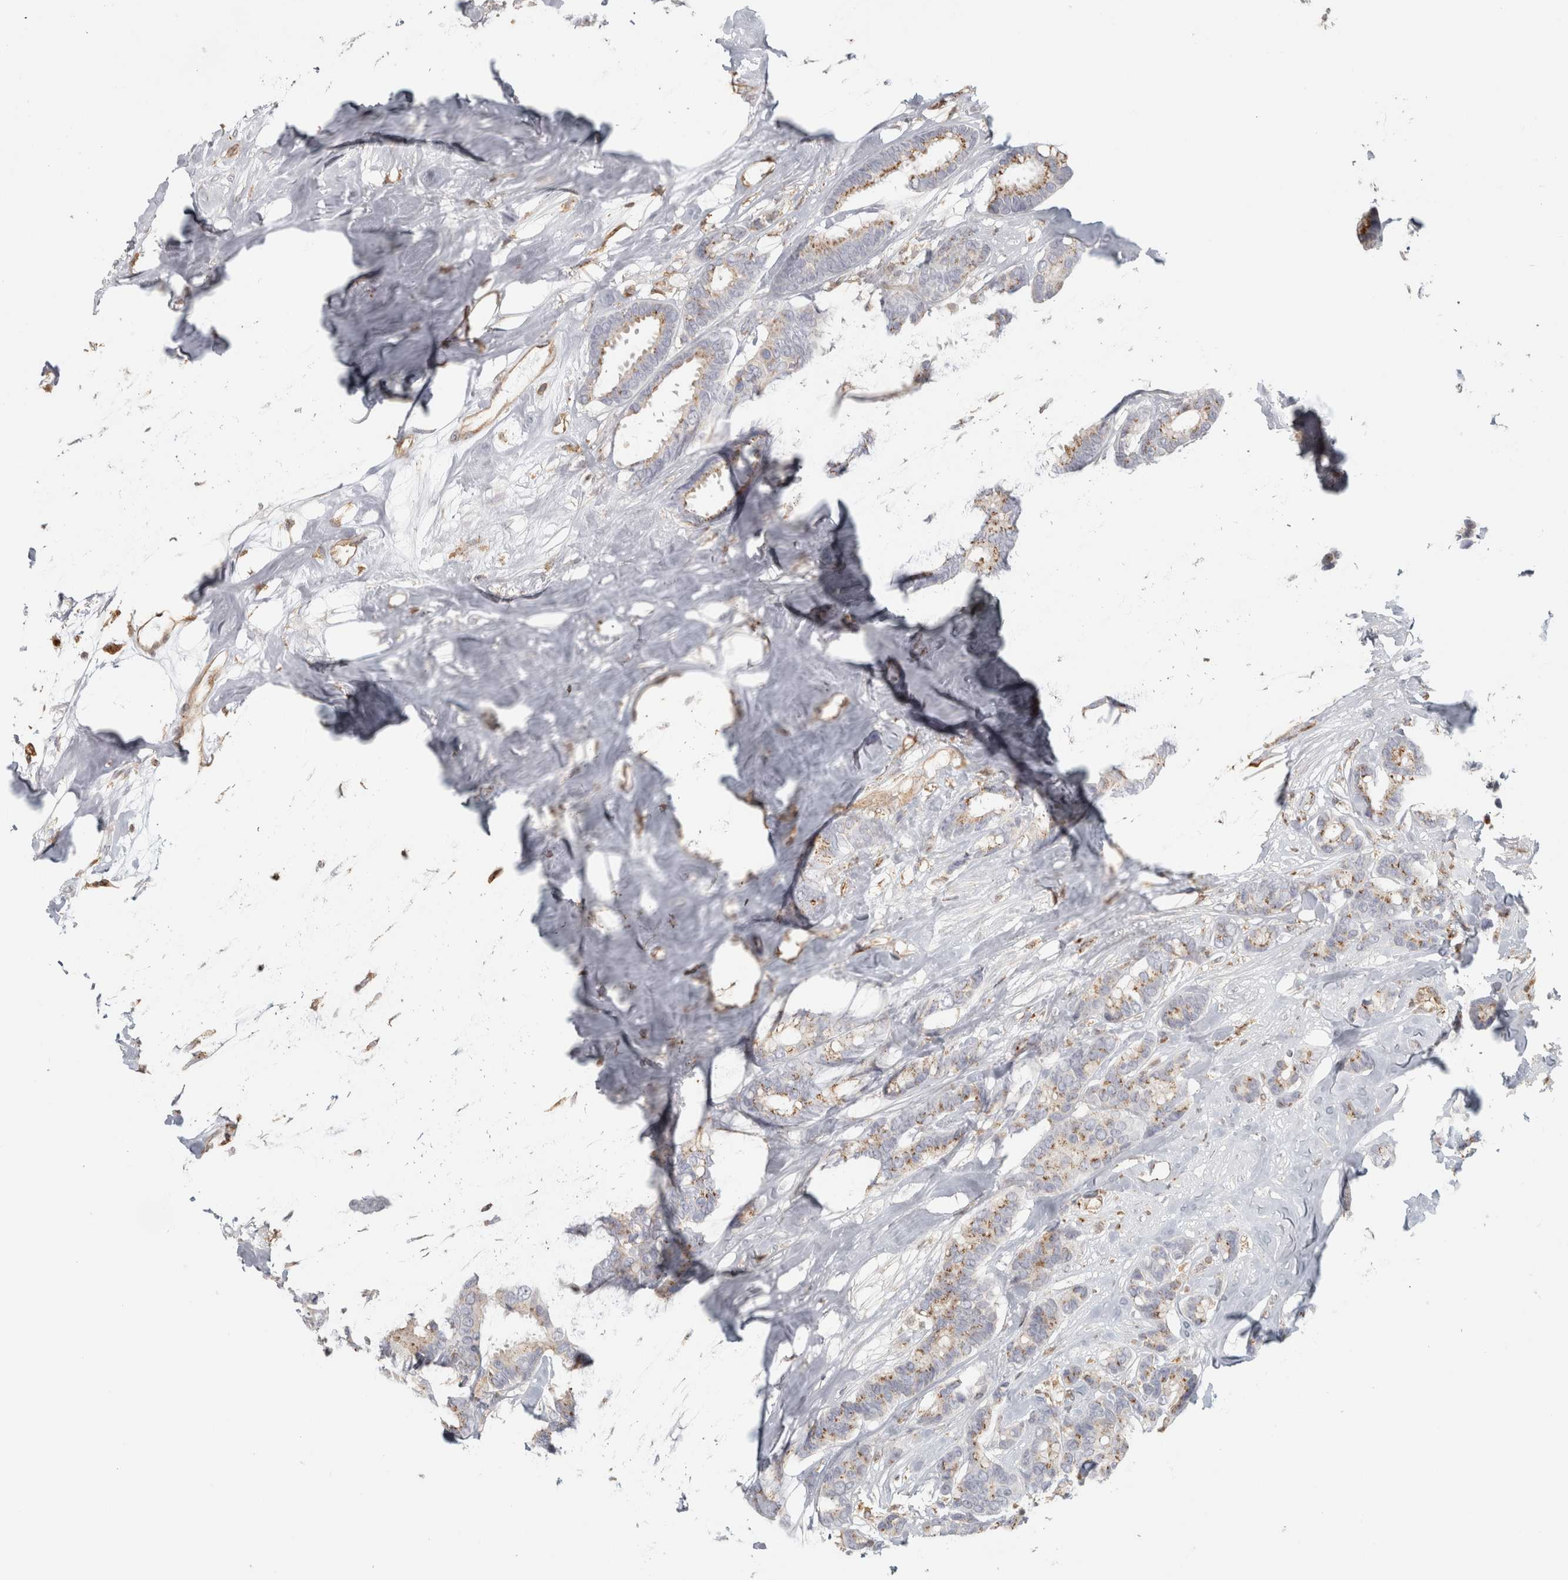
{"staining": {"intensity": "weak", "quantity": "<25%", "location": "cytoplasmic/membranous"}, "tissue": "breast cancer", "cell_type": "Tumor cells", "image_type": "cancer", "snomed": [{"axis": "morphology", "description": "Duct carcinoma"}, {"axis": "topography", "description": "Breast"}], "caption": "DAB (3,3'-diaminobenzidine) immunohistochemical staining of human invasive ductal carcinoma (breast) demonstrates no significant expression in tumor cells. (Brightfield microscopy of DAB immunohistochemistry (IHC) at high magnification).", "gene": "HLA-E", "patient": {"sex": "female", "age": 87}}